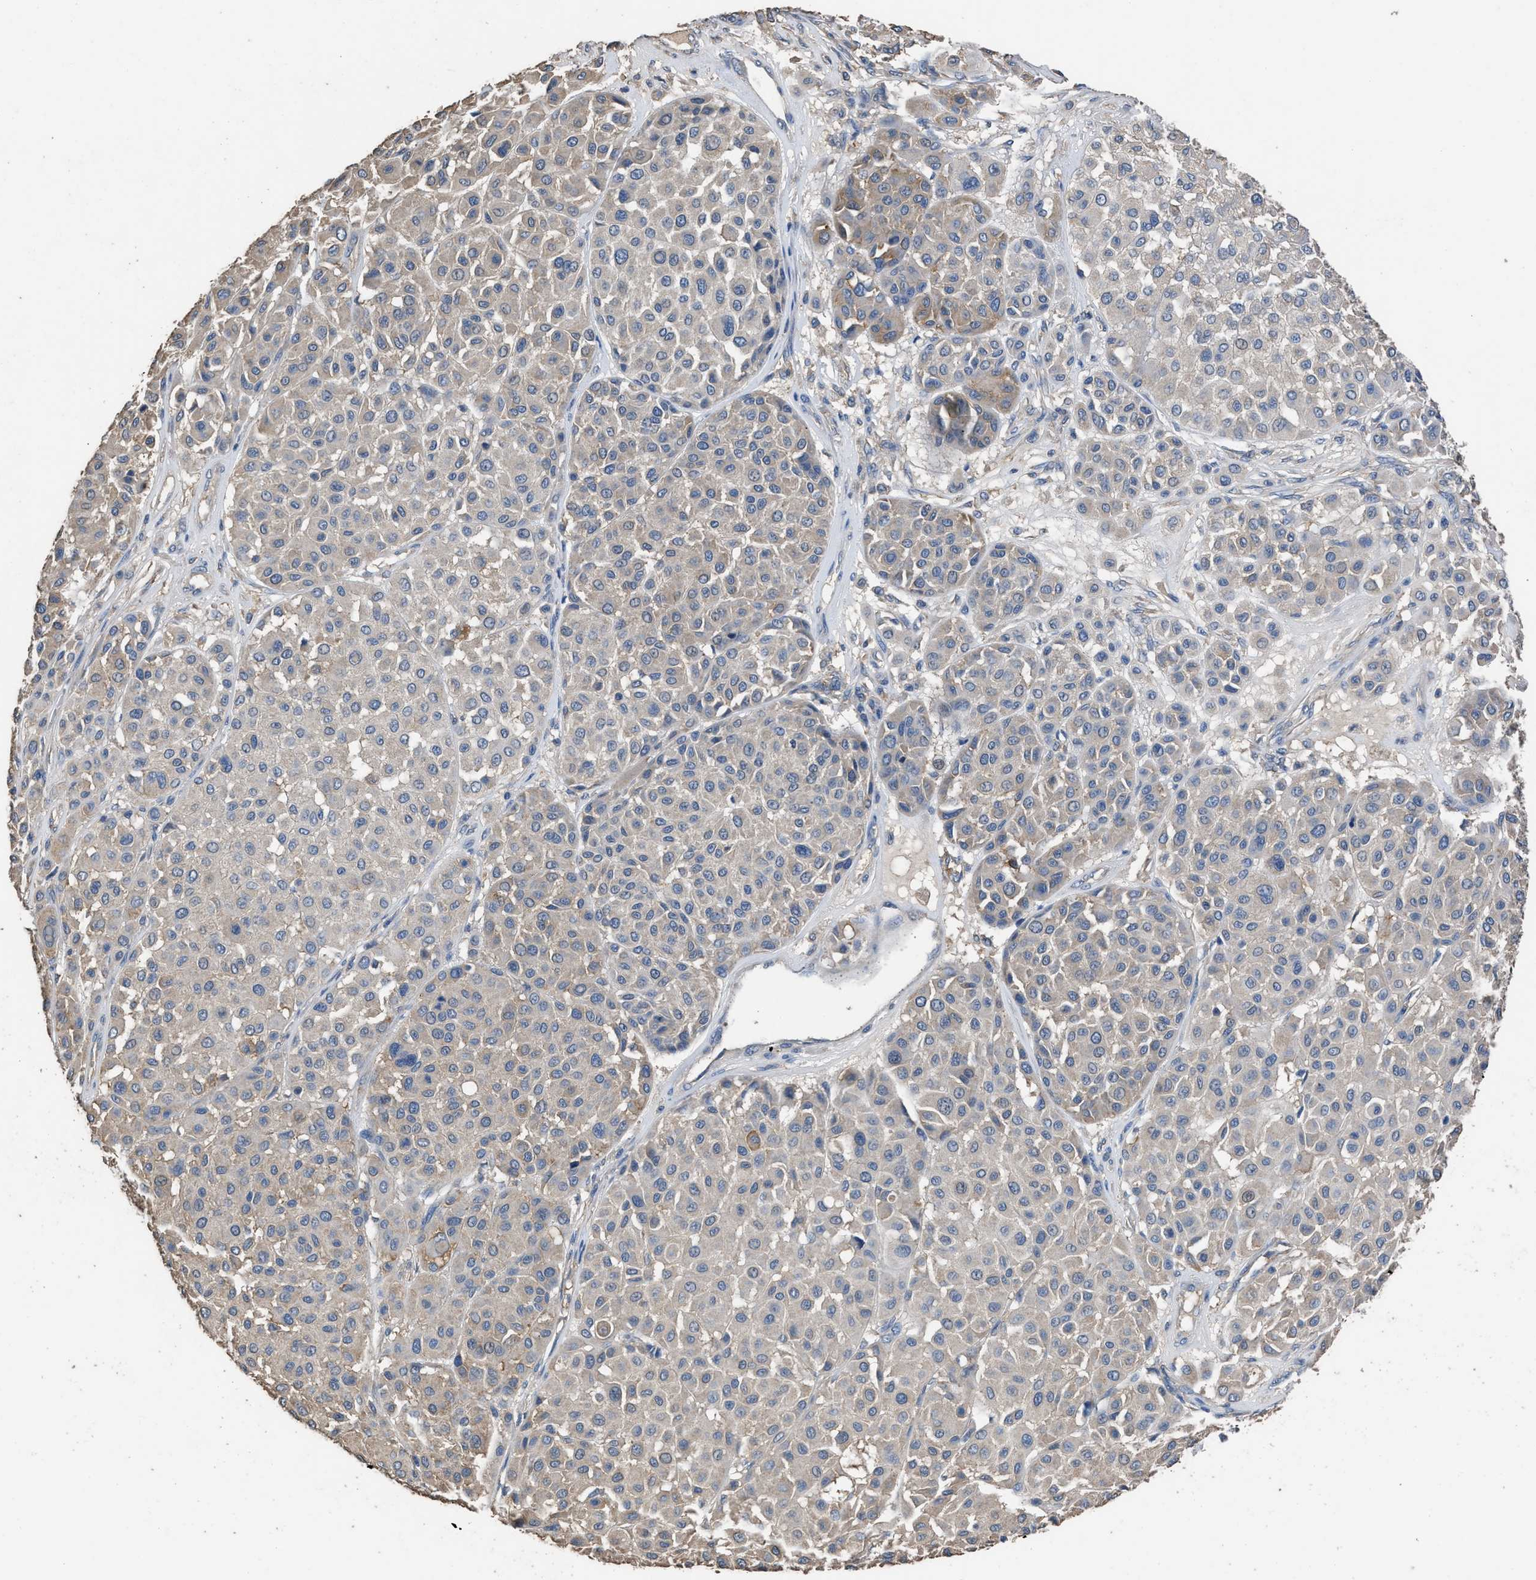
{"staining": {"intensity": "weak", "quantity": "<25%", "location": "cytoplasmic/membranous"}, "tissue": "melanoma", "cell_type": "Tumor cells", "image_type": "cancer", "snomed": [{"axis": "morphology", "description": "Malignant melanoma, Metastatic site"}, {"axis": "topography", "description": "Soft tissue"}], "caption": "Immunohistochemistry (IHC) photomicrograph of neoplastic tissue: malignant melanoma (metastatic site) stained with DAB displays no significant protein positivity in tumor cells.", "gene": "ITSN1", "patient": {"sex": "male", "age": 41}}